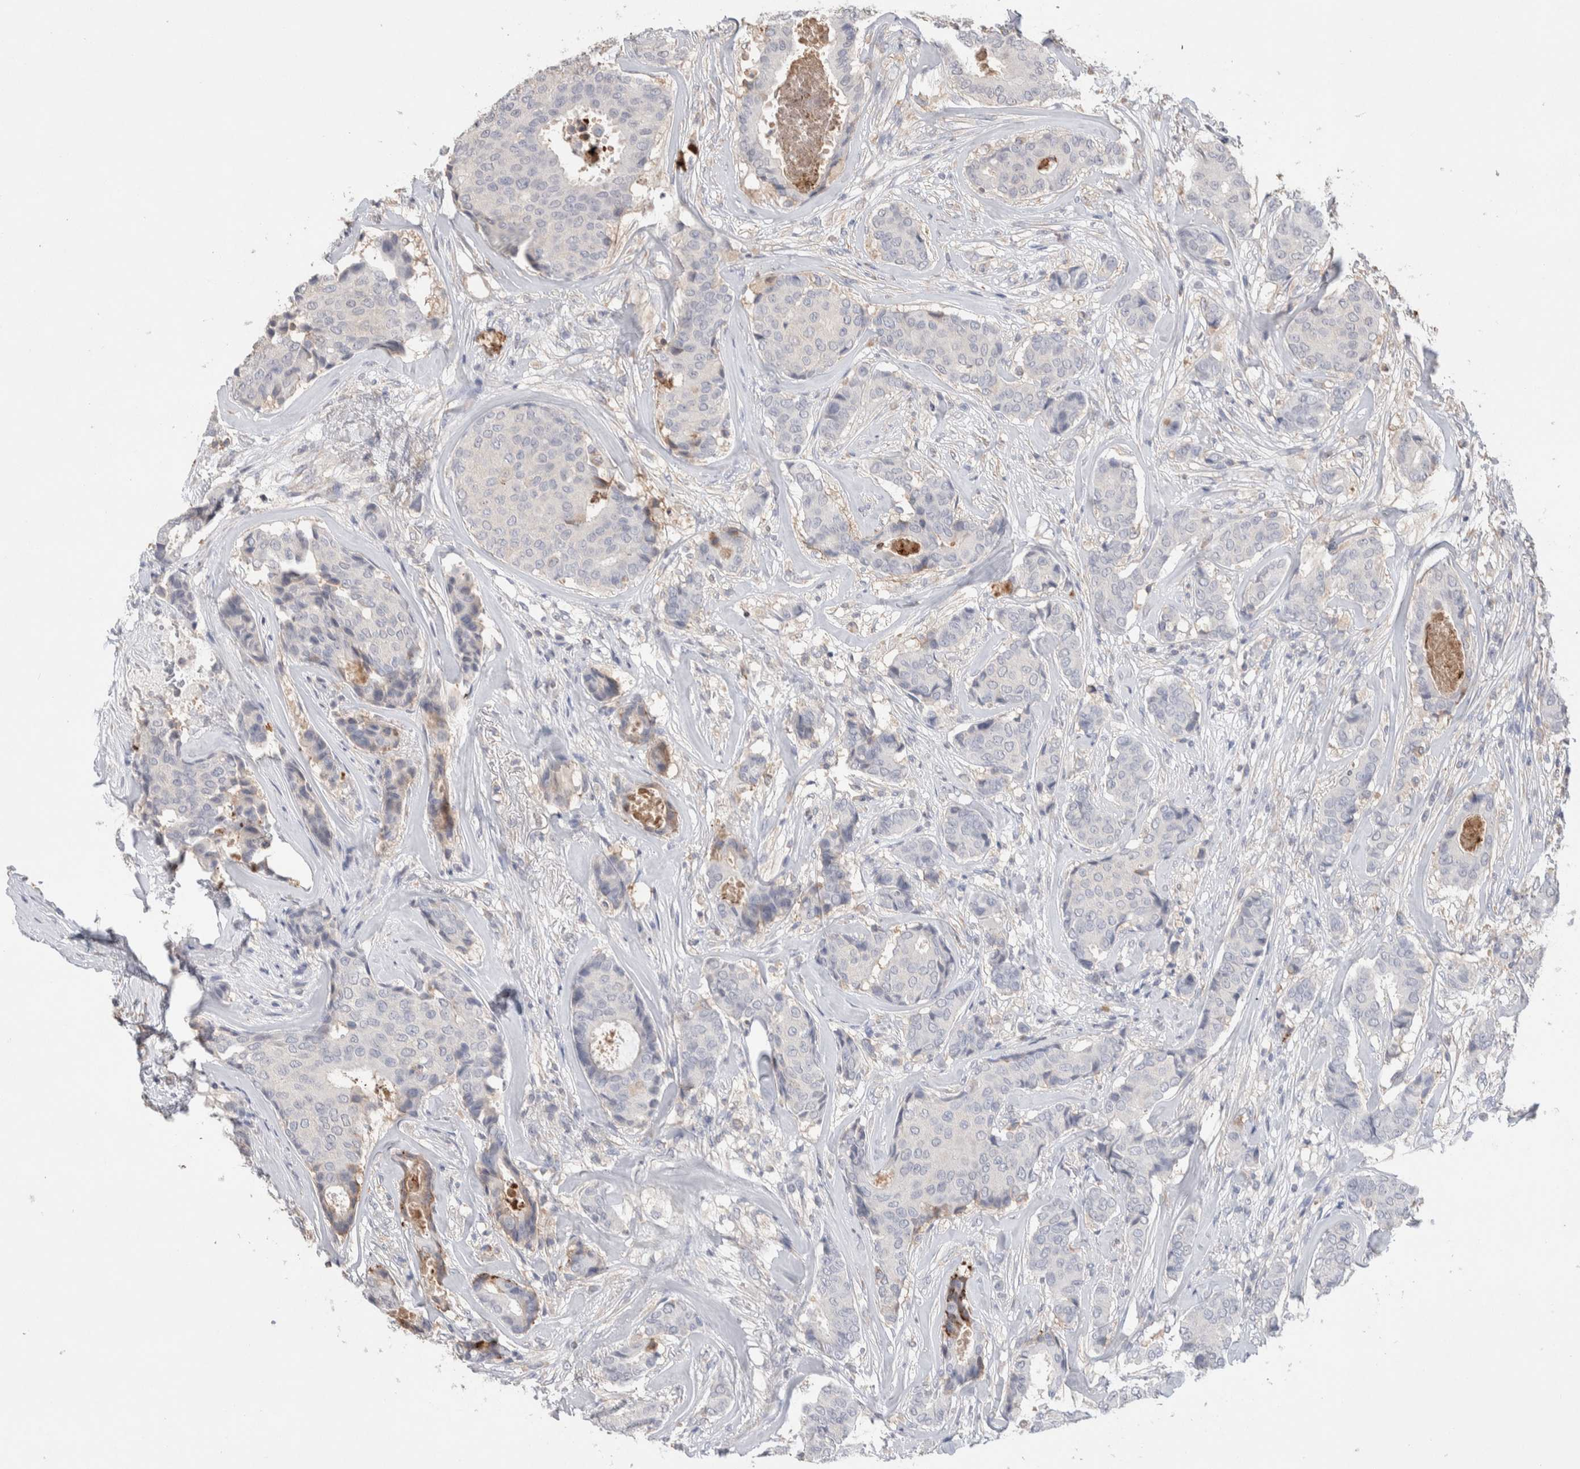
{"staining": {"intensity": "negative", "quantity": "none", "location": "none"}, "tissue": "breast cancer", "cell_type": "Tumor cells", "image_type": "cancer", "snomed": [{"axis": "morphology", "description": "Duct carcinoma"}, {"axis": "topography", "description": "Breast"}], "caption": "Tumor cells are negative for protein expression in human breast cancer.", "gene": "FFAR2", "patient": {"sex": "female", "age": 75}}